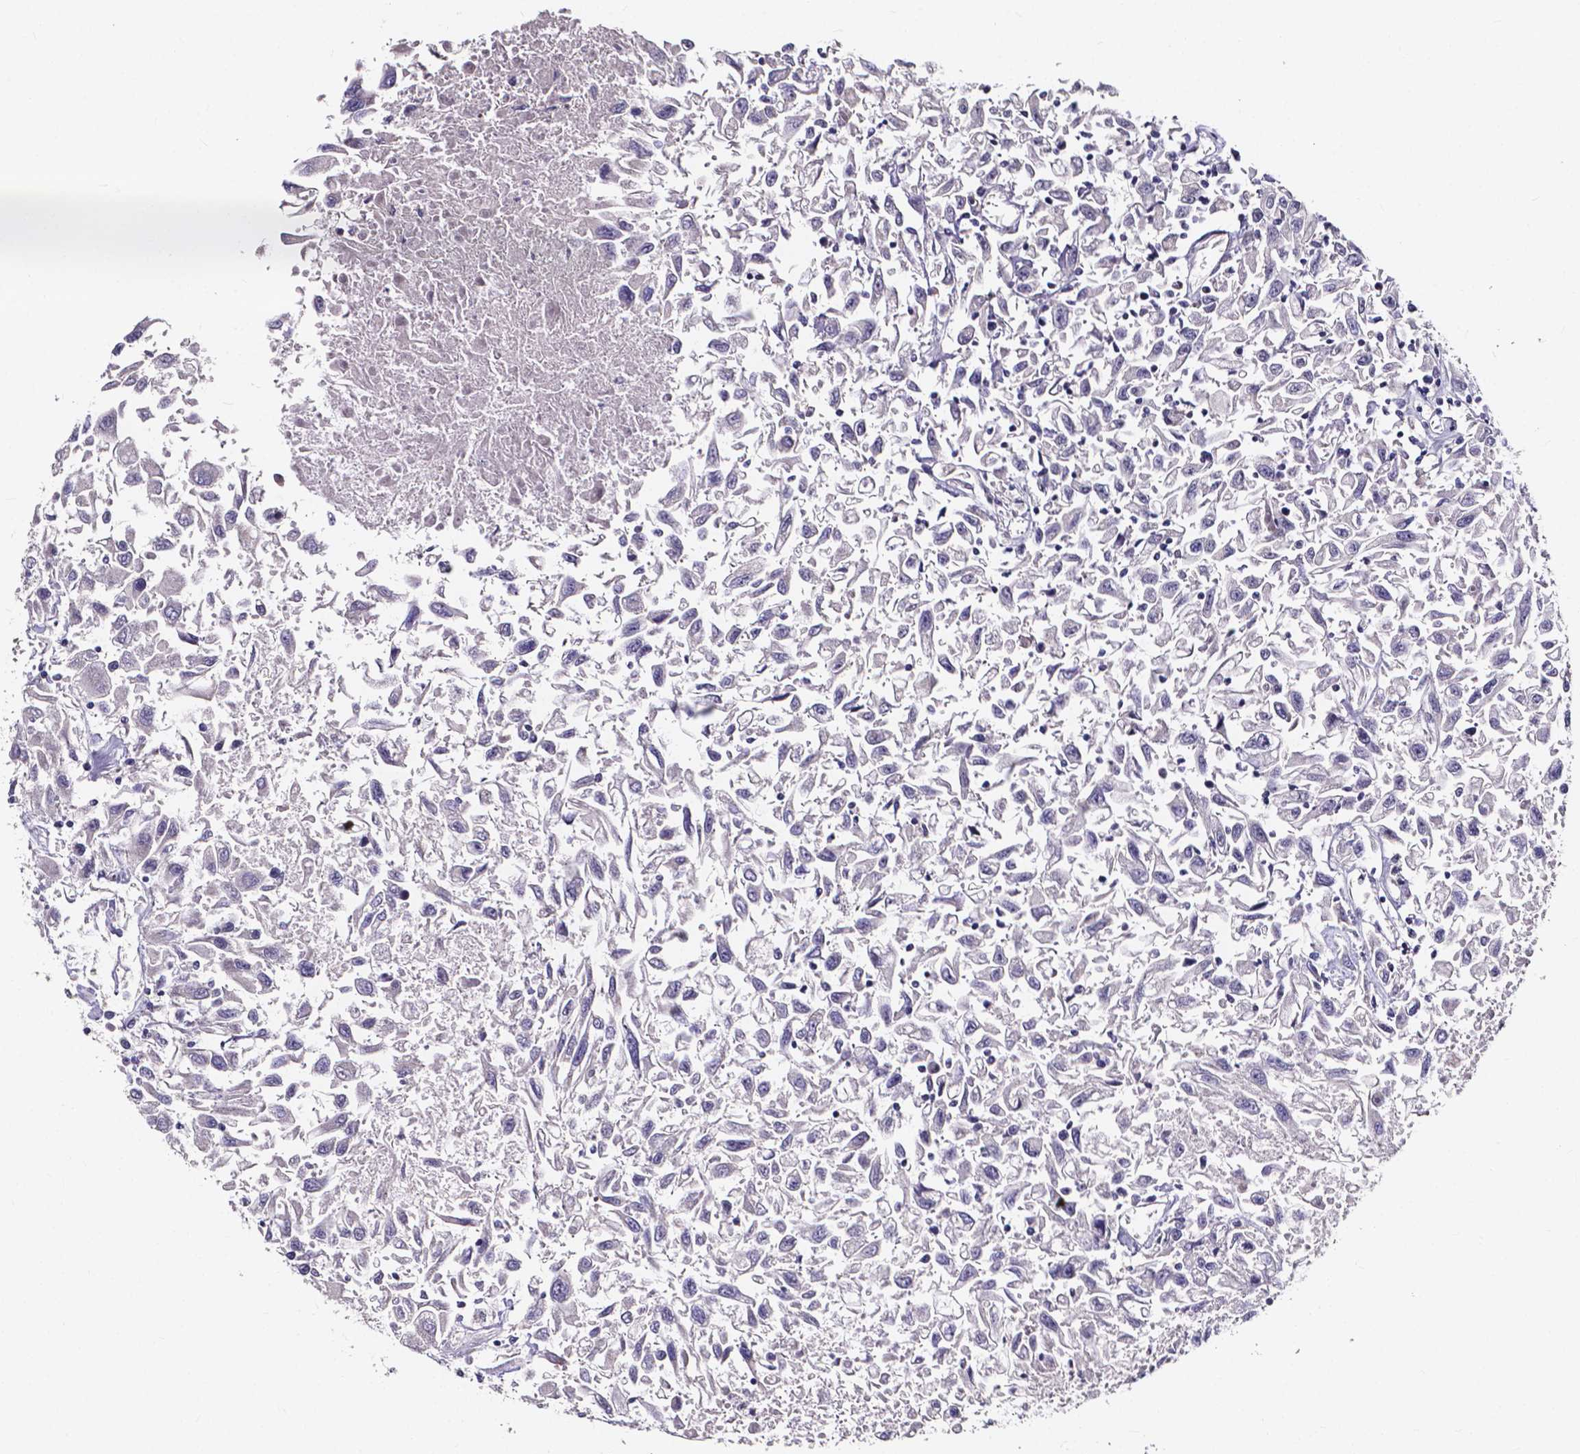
{"staining": {"intensity": "negative", "quantity": "none", "location": "none"}, "tissue": "renal cancer", "cell_type": "Tumor cells", "image_type": "cancer", "snomed": [{"axis": "morphology", "description": "Adenocarcinoma, NOS"}, {"axis": "topography", "description": "Kidney"}], "caption": "Micrograph shows no protein positivity in tumor cells of renal cancer tissue.", "gene": "SPOCD1", "patient": {"sex": "female", "age": 76}}